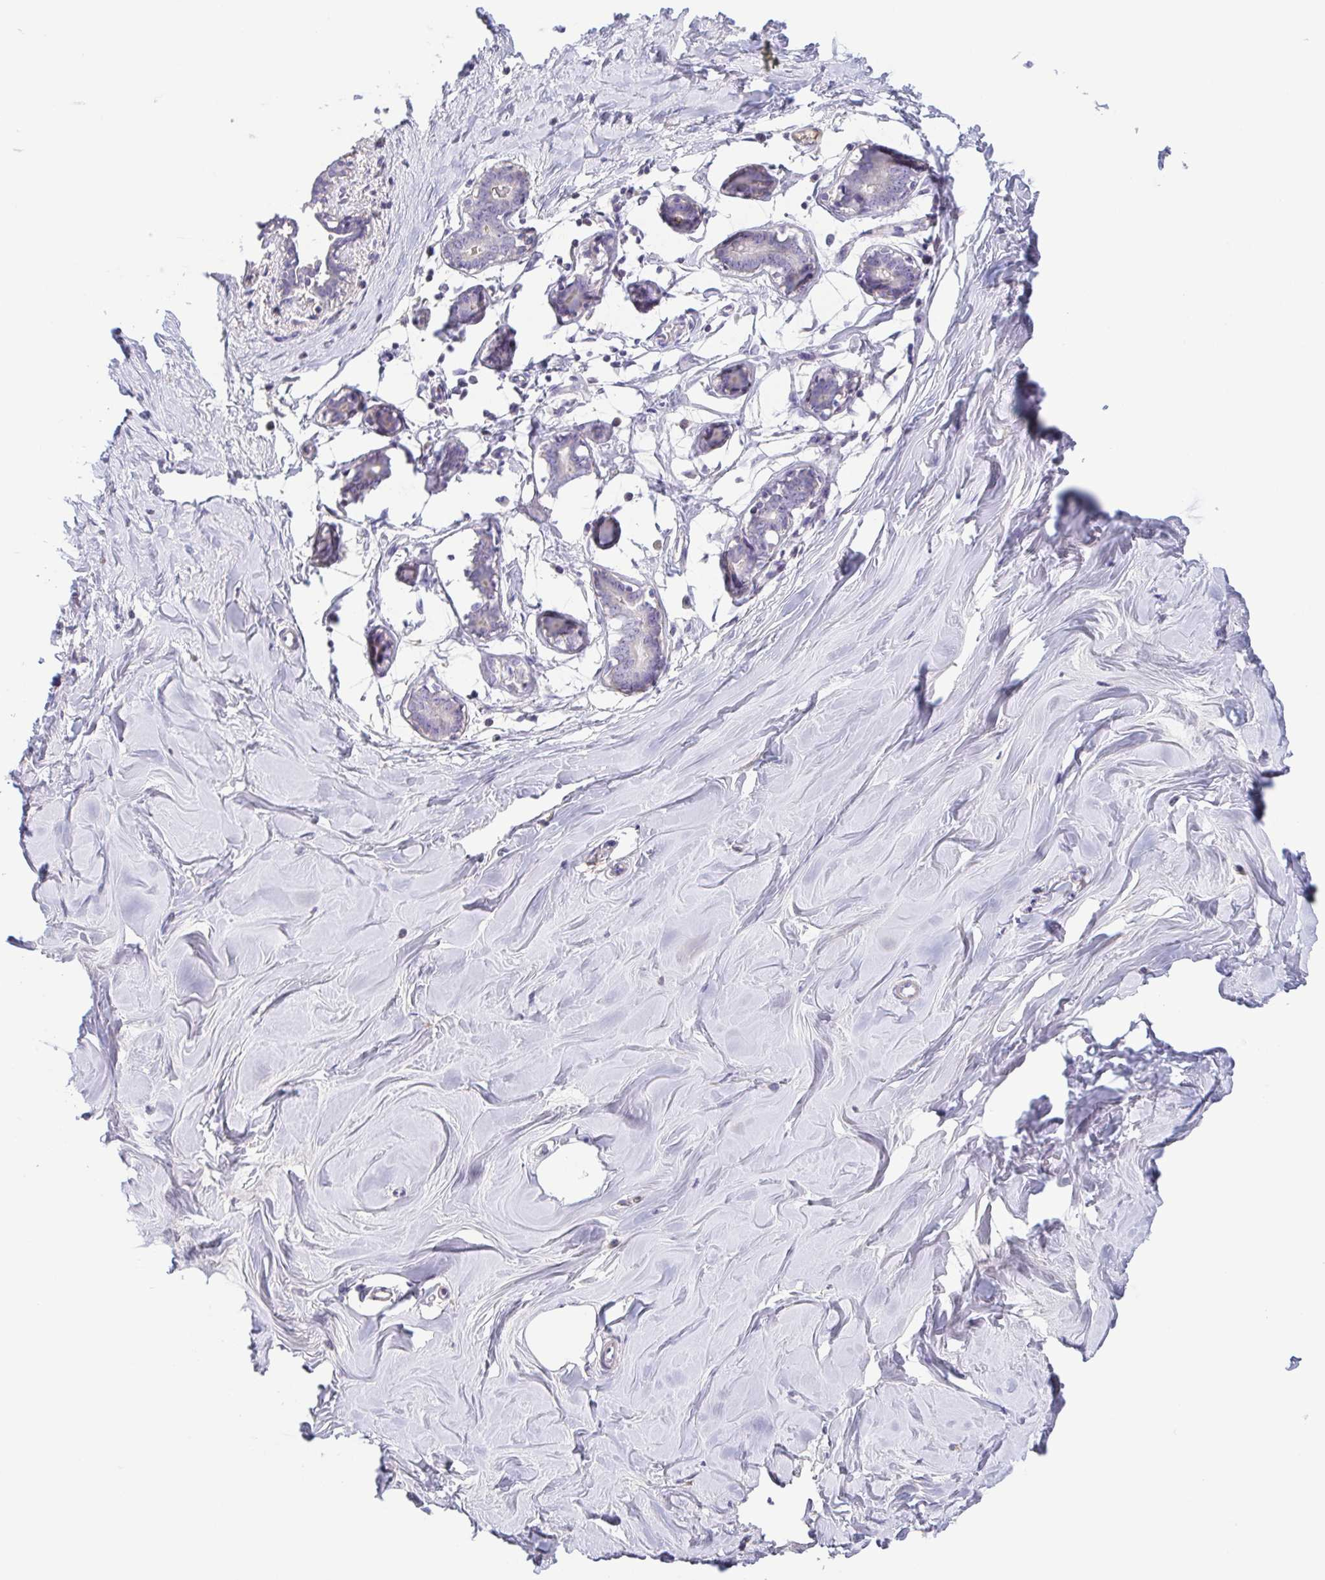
{"staining": {"intensity": "negative", "quantity": "none", "location": "none"}, "tissue": "breast", "cell_type": "Adipocytes", "image_type": "normal", "snomed": [{"axis": "morphology", "description": "Normal tissue, NOS"}, {"axis": "topography", "description": "Breast"}], "caption": "Human breast stained for a protein using immunohistochemistry (IHC) displays no staining in adipocytes.", "gene": "TREH", "patient": {"sex": "female", "age": 27}}